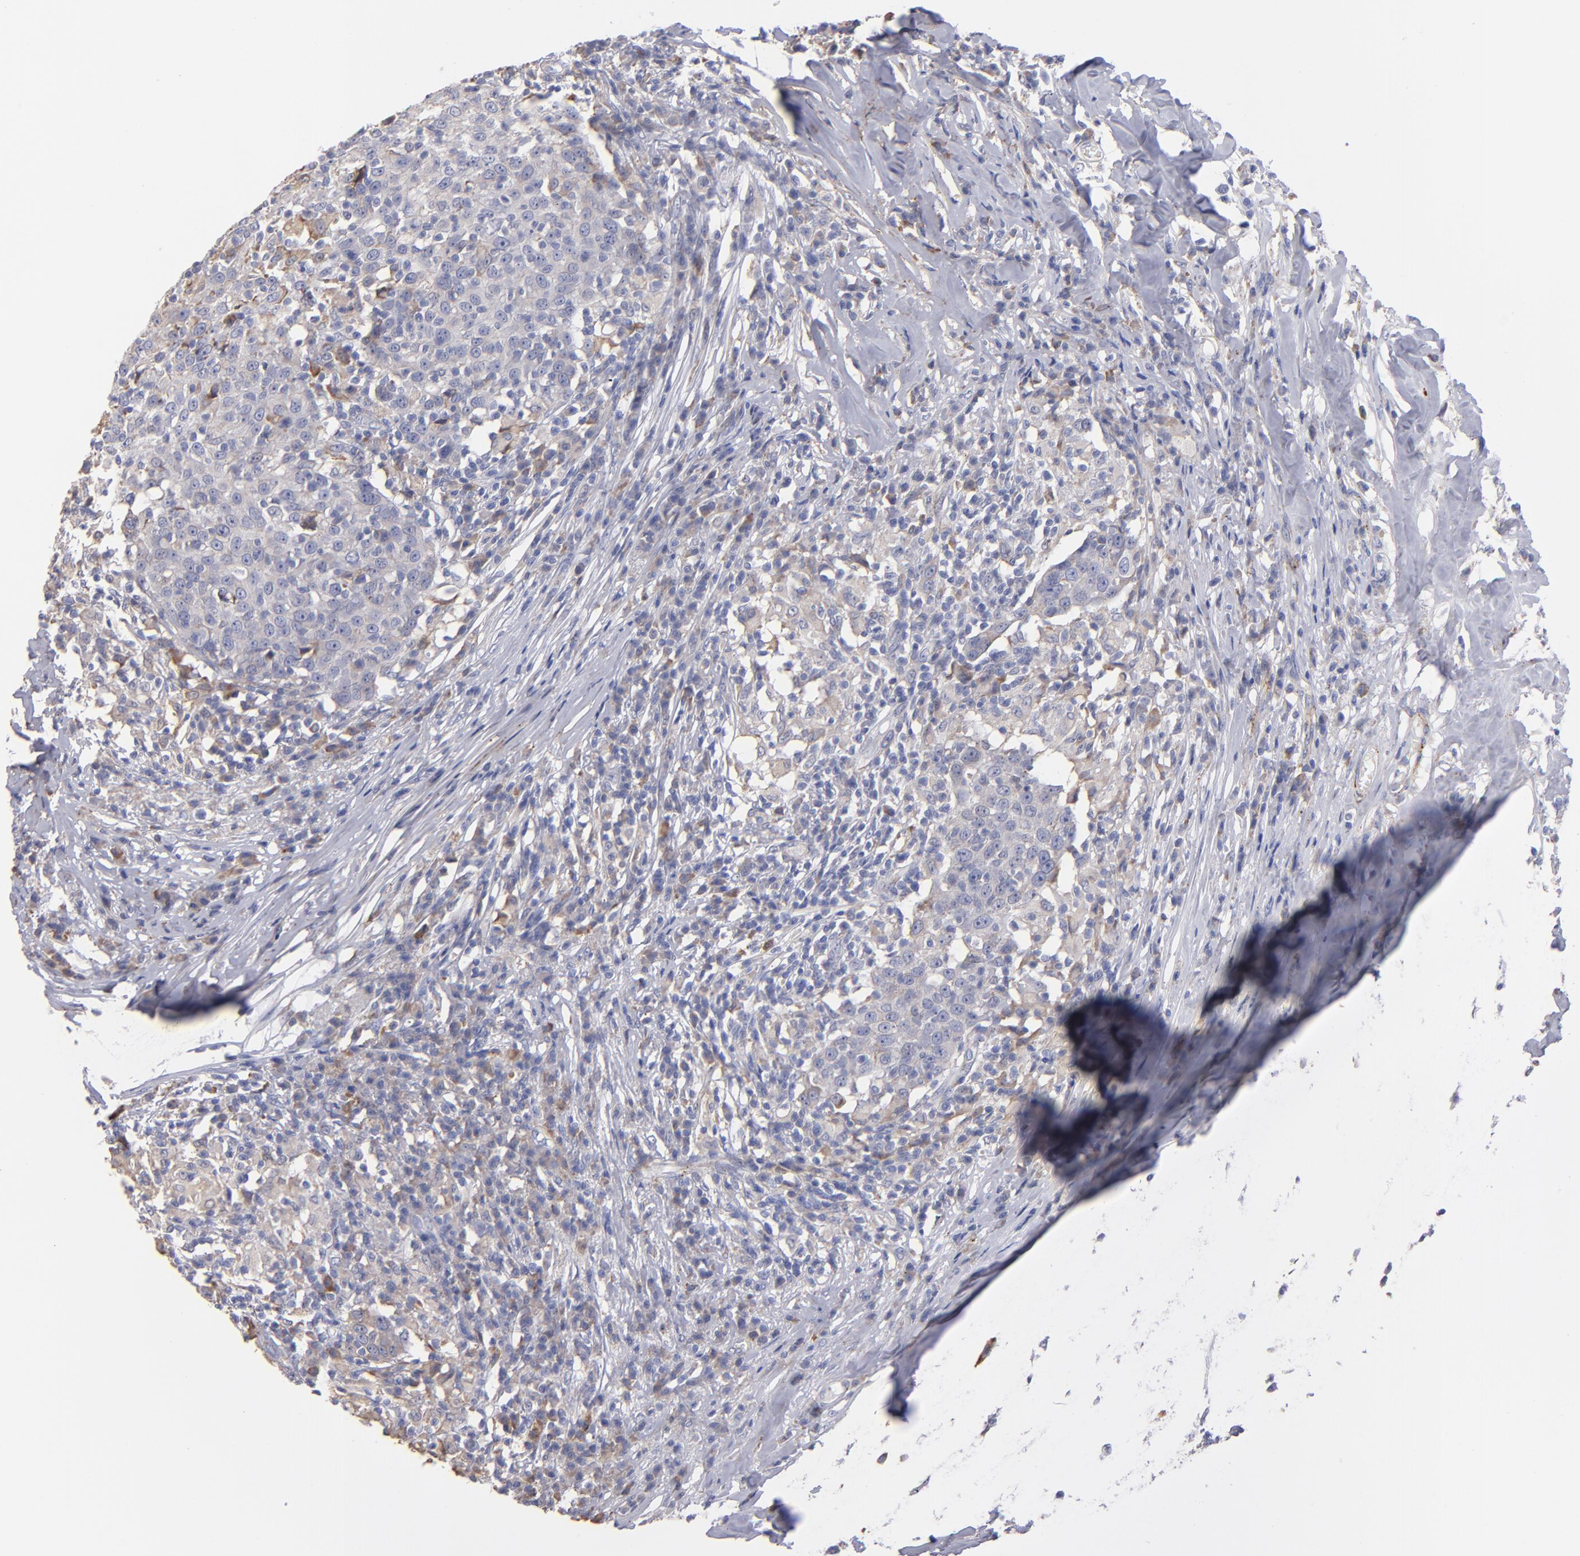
{"staining": {"intensity": "weak", "quantity": "25%-75%", "location": "cytoplasmic/membranous"}, "tissue": "head and neck cancer", "cell_type": "Tumor cells", "image_type": "cancer", "snomed": [{"axis": "morphology", "description": "Adenocarcinoma, NOS"}, {"axis": "topography", "description": "Salivary gland"}, {"axis": "topography", "description": "Head-Neck"}], "caption": "Human adenocarcinoma (head and neck) stained for a protein (brown) displays weak cytoplasmic/membranous positive staining in about 25%-75% of tumor cells.", "gene": "MFGE8", "patient": {"sex": "female", "age": 65}}